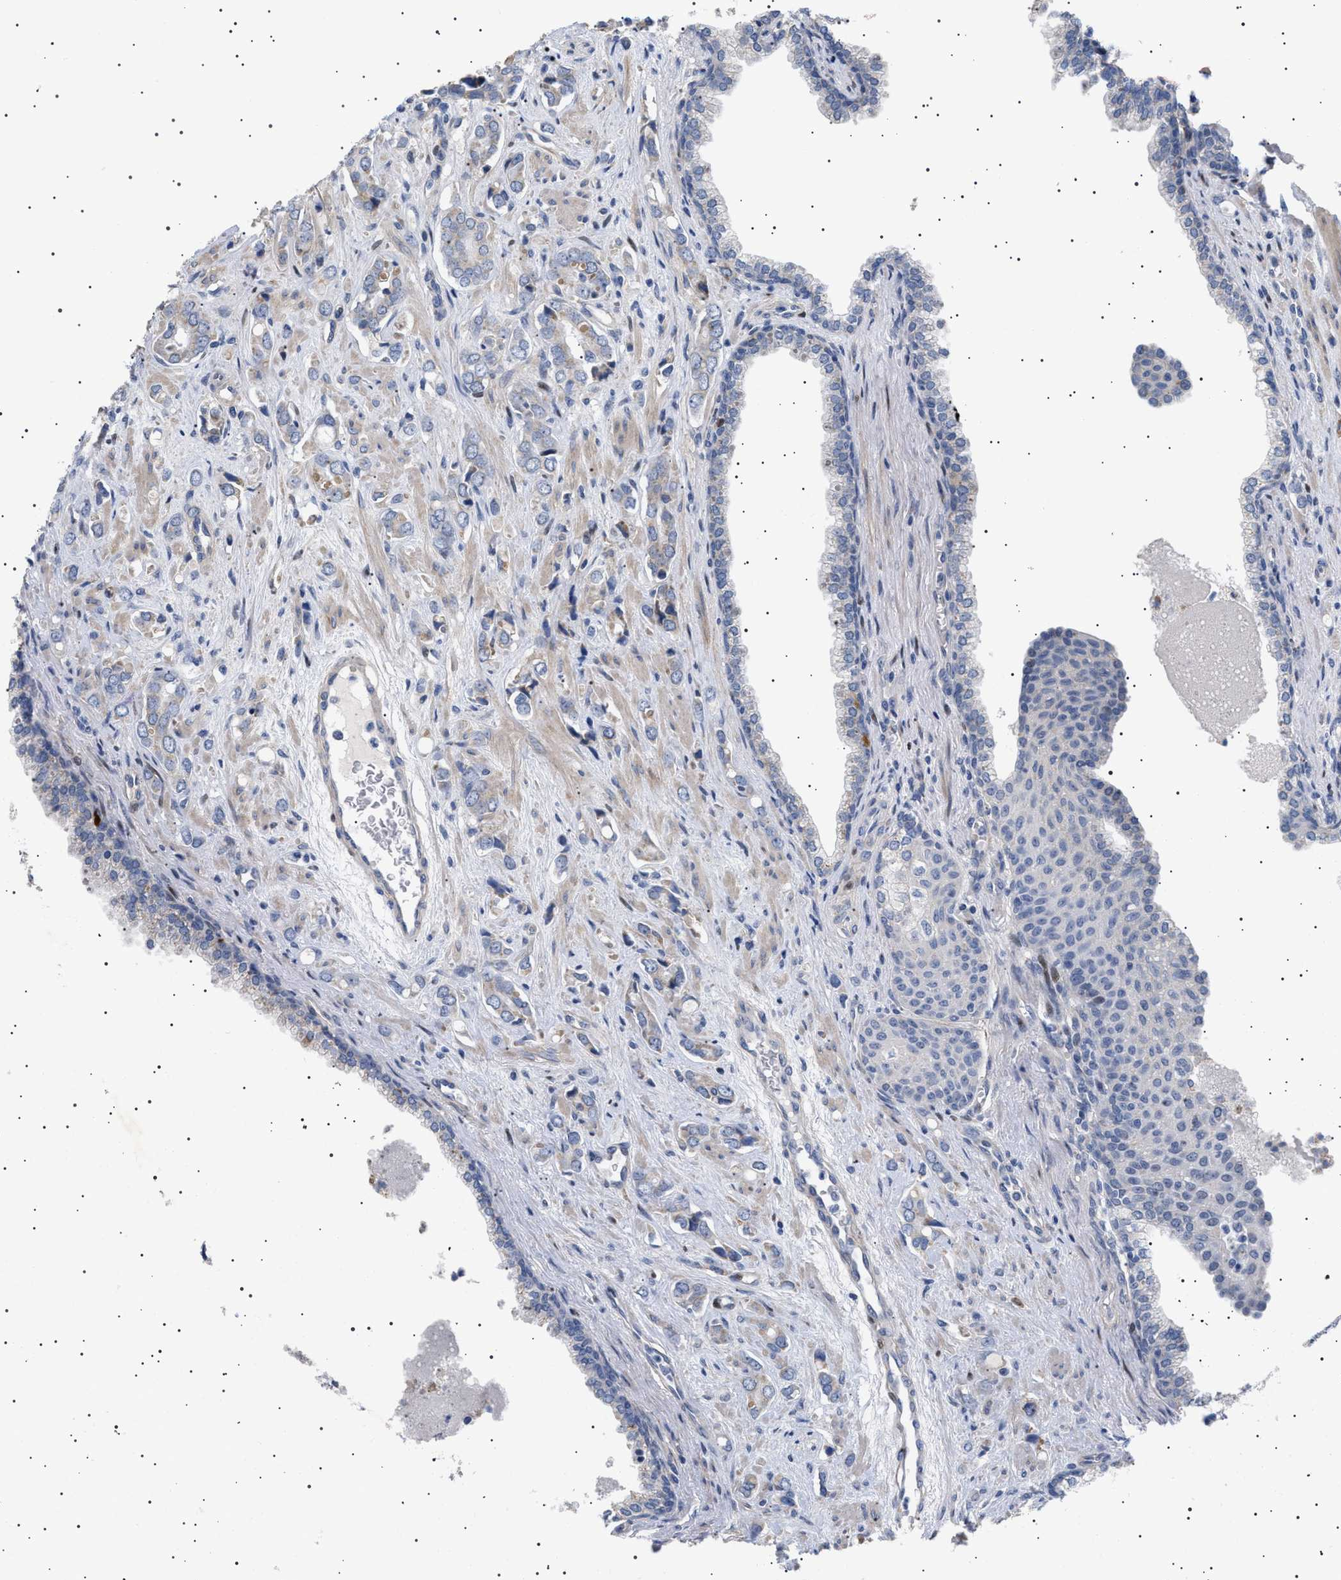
{"staining": {"intensity": "negative", "quantity": "none", "location": "none"}, "tissue": "prostate cancer", "cell_type": "Tumor cells", "image_type": "cancer", "snomed": [{"axis": "morphology", "description": "Adenocarcinoma, High grade"}, {"axis": "topography", "description": "Prostate"}], "caption": "Prostate high-grade adenocarcinoma stained for a protein using immunohistochemistry (IHC) exhibits no positivity tumor cells.", "gene": "HTR1A", "patient": {"sex": "male", "age": 52}}